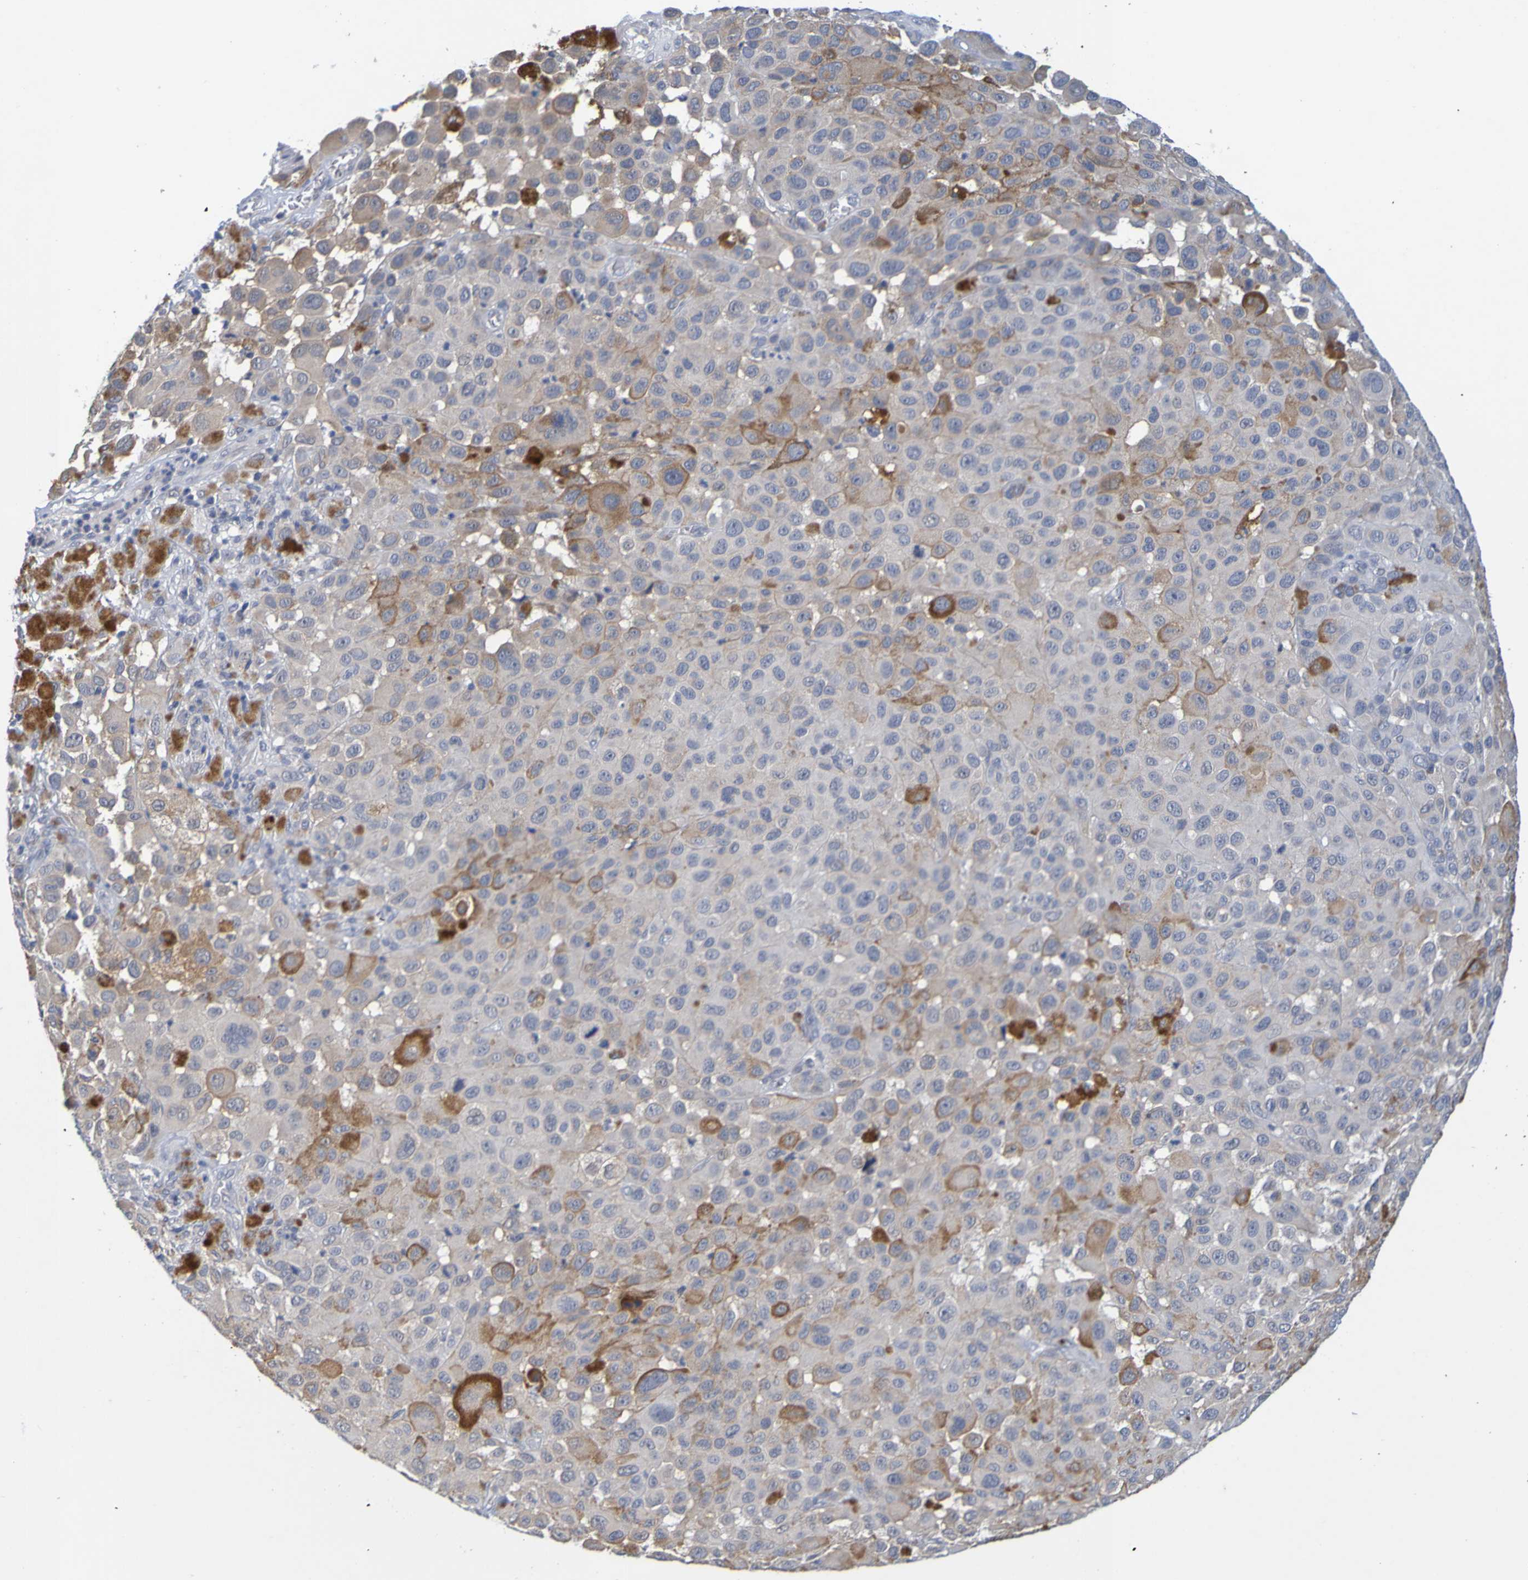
{"staining": {"intensity": "negative", "quantity": "none", "location": "none"}, "tissue": "melanoma", "cell_type": "Tumor cells", "image_type": "cancer", "snomed": [{"axis": "morphology", "description": "Malignant melanoma, NOS"}, {"axis": "topography", "description": "Skin"}], "caption": "Immunohistochemistry histopathology image of human malignant melanoma stained for a protein (brown), which shows no staining in tumor cells.", "gene": "ENDOU", "patient": {"sex": "male", "age": 96}}